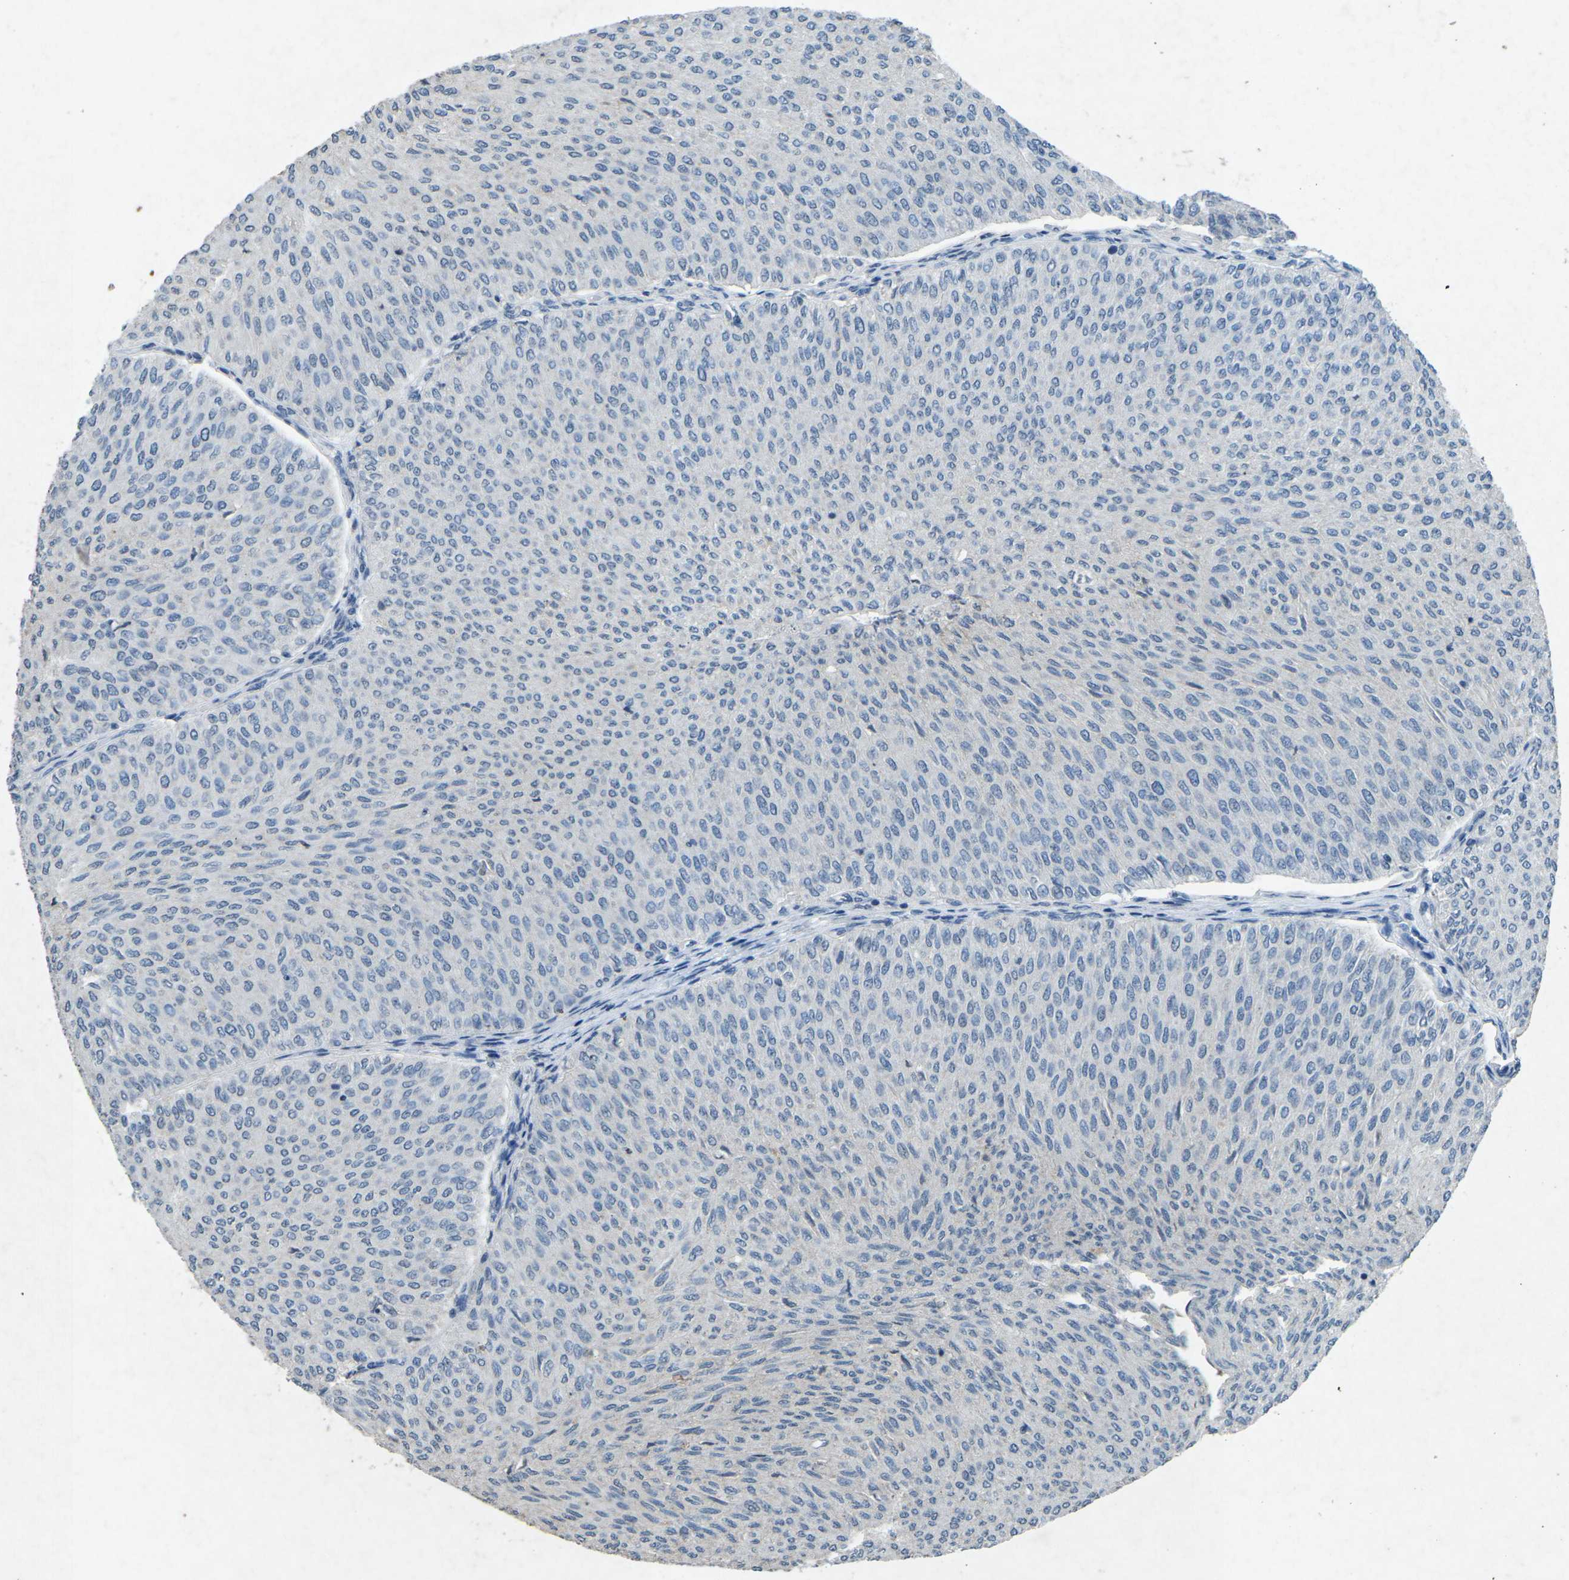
{"staining": {"intensity": "negative", "quantity": "none", "location": "none"}, "tissue": "urothelial cancer", "cell_type": "Tumor cells", "image_type": "cancer", "snomed": [{"axis": "morphology", "description": "Urothelial carcinoma, Low grade"}, {"axis": "topography", "description": "Urinary bladder"}], "caption": "IHC of human urothelial carcinoma (low-grade) shows no positivity in tumor cells.", "gene": "A1BG", "patient": {"sex": "male", "age": 78}}